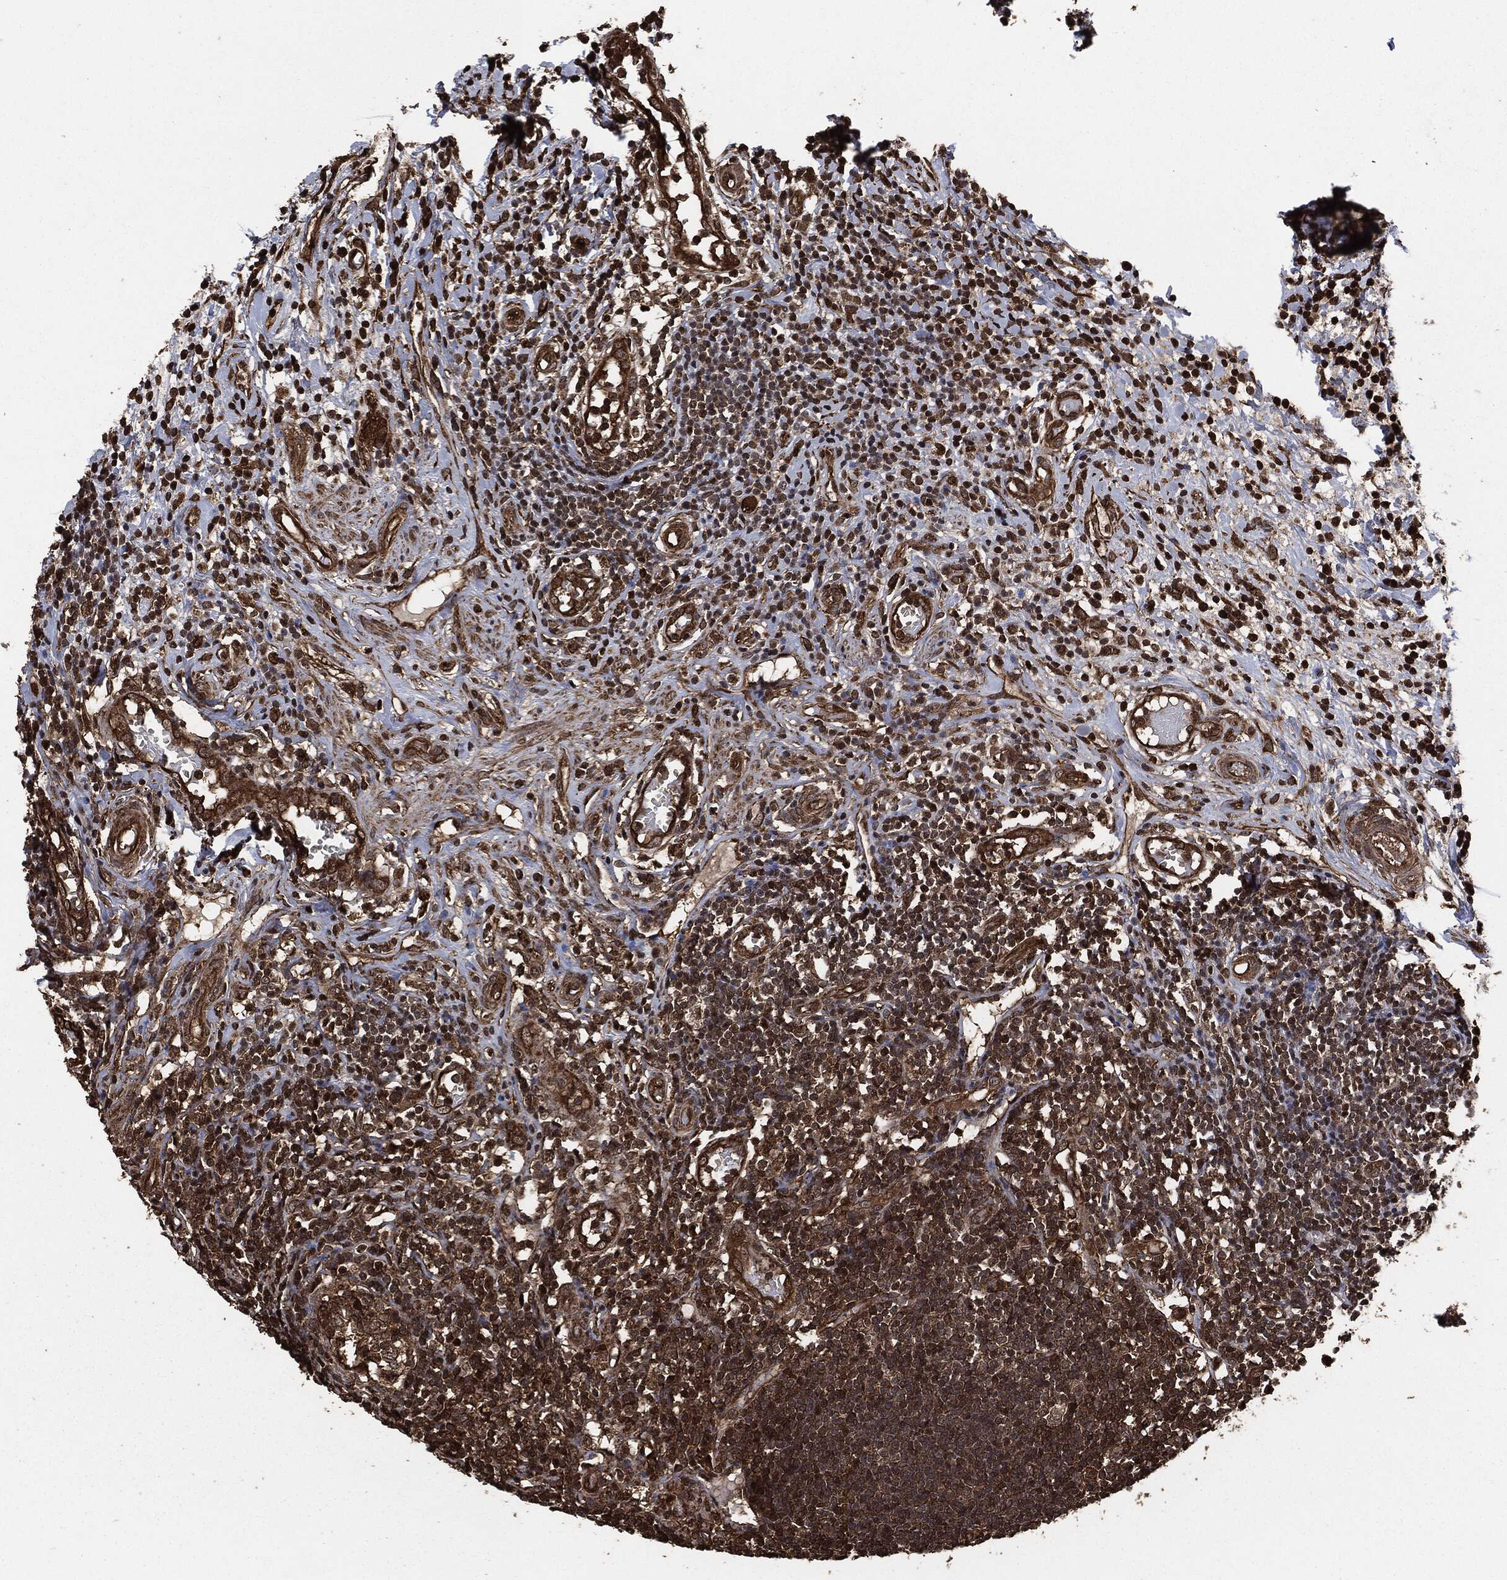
{"staining": {"intensity": "strong", "quantity": ">75%", "location": "cytoplasmic/membranous"}, "tissue": "appendix", "cell_type": "Glandular cells", "image_type": "normal", "snomed": [{"axis": "morphology", "description": "Normal tissue, NOS"}, {"axis": "morphology", "description": "Inflammation, NOS"}, {"axis": "topography", "description": "Appendix"}], "caption": "Benign appendix exhibits strong cytoplasmic/membranous expression in about >75% of glandular cells, visualized by immunohistochemistry.", "gene": "HRAS", "patient": {"sex": "male", "age": 16}}